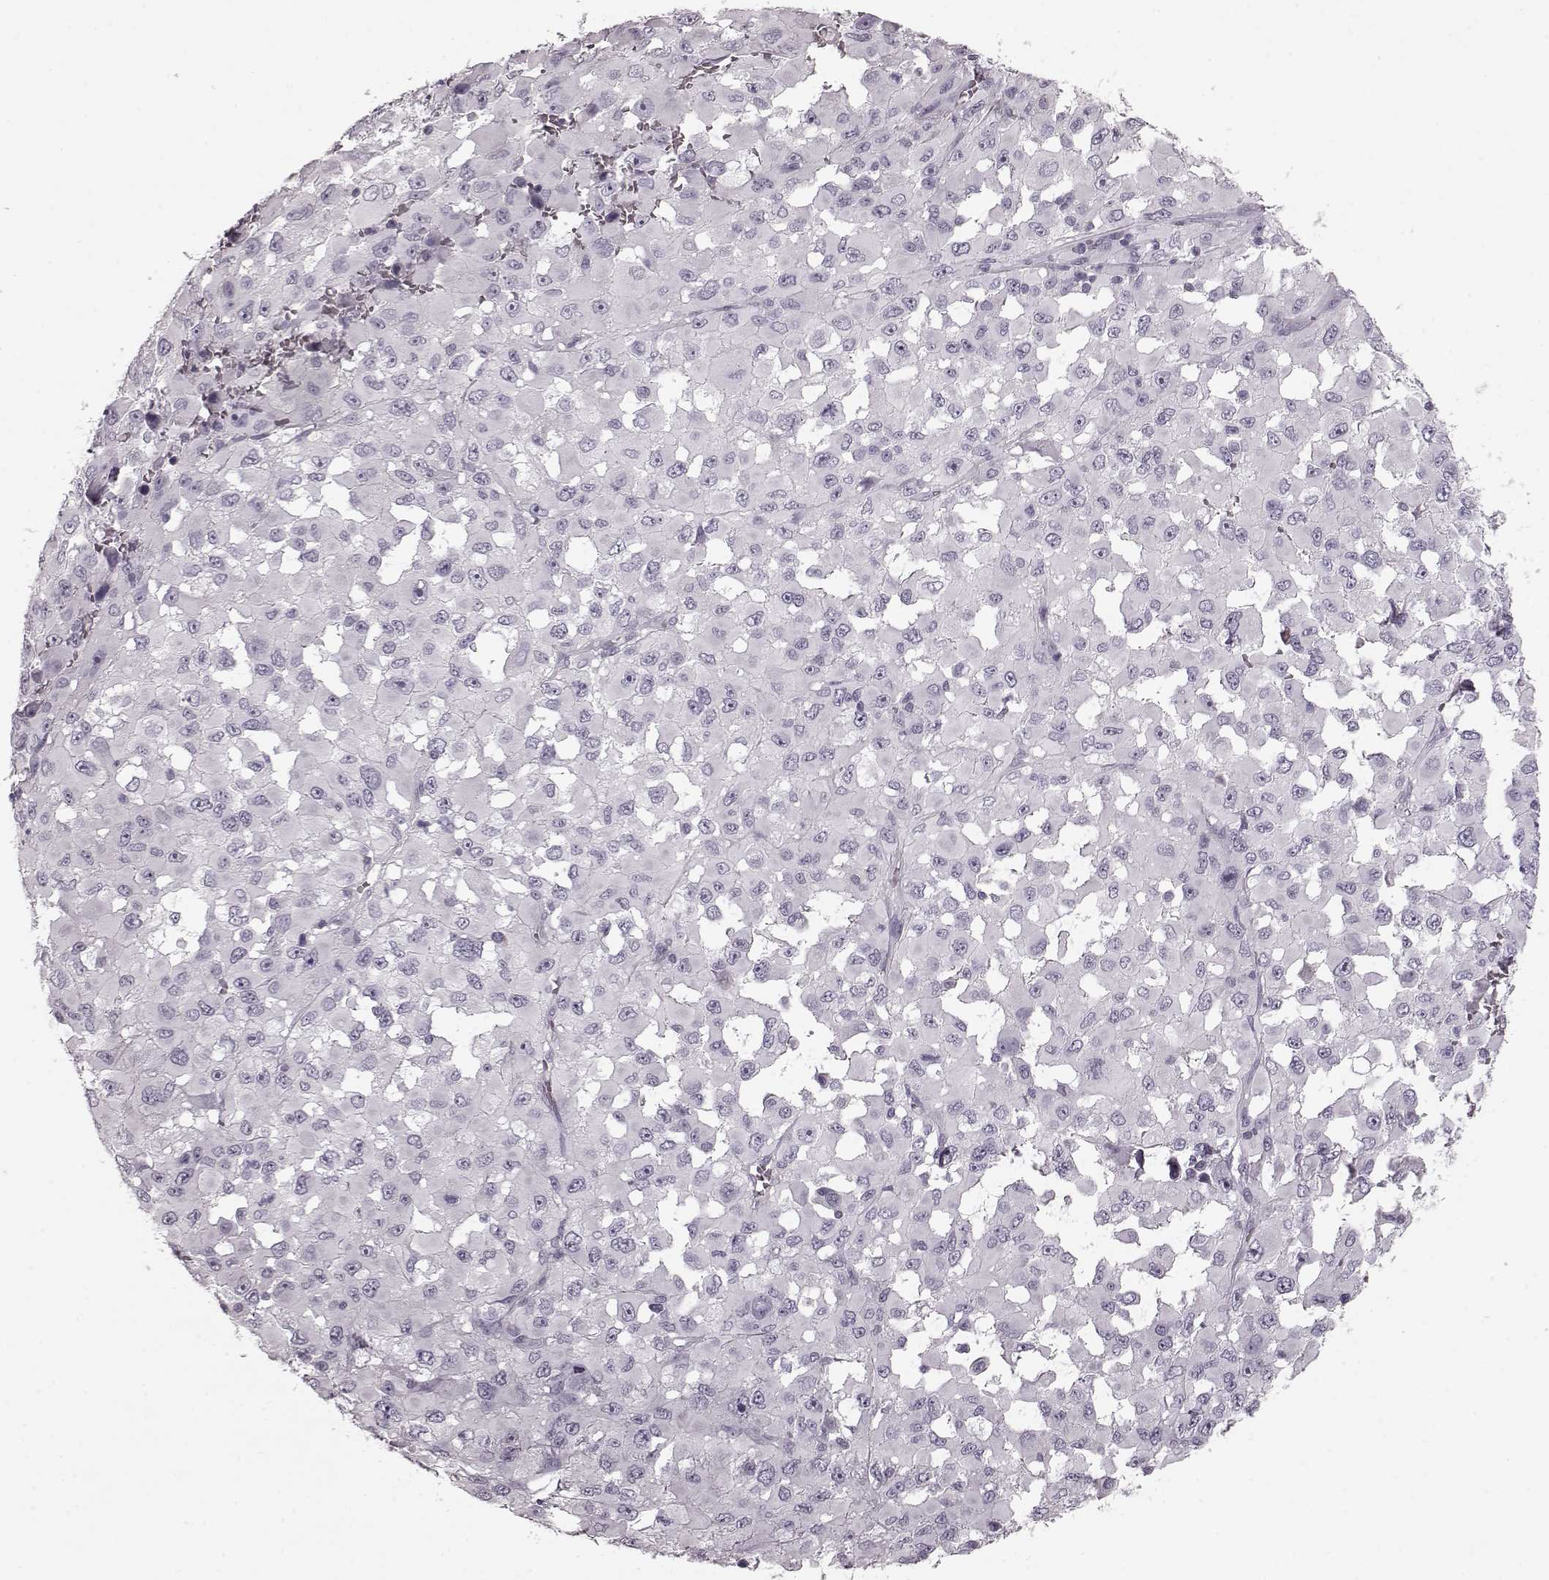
{"staining": {"intensity": "negative", "quantity": "none", "location": "none"}, "tissue": "melanoma", "cell_type": "Tumor cells", "image_type": "cancer", "snomed": [{"axis": "morphology", "description": "Malignant melanoma, Metastatic site"}, {"axis": "topography", "description": "Lymph node"}], "caption": "DAB immunohistochemical staining of human melanoma shows no significant expression in tumor cells.", "gene": "CST7", "patient": {"sex": "male", "age": 50}}